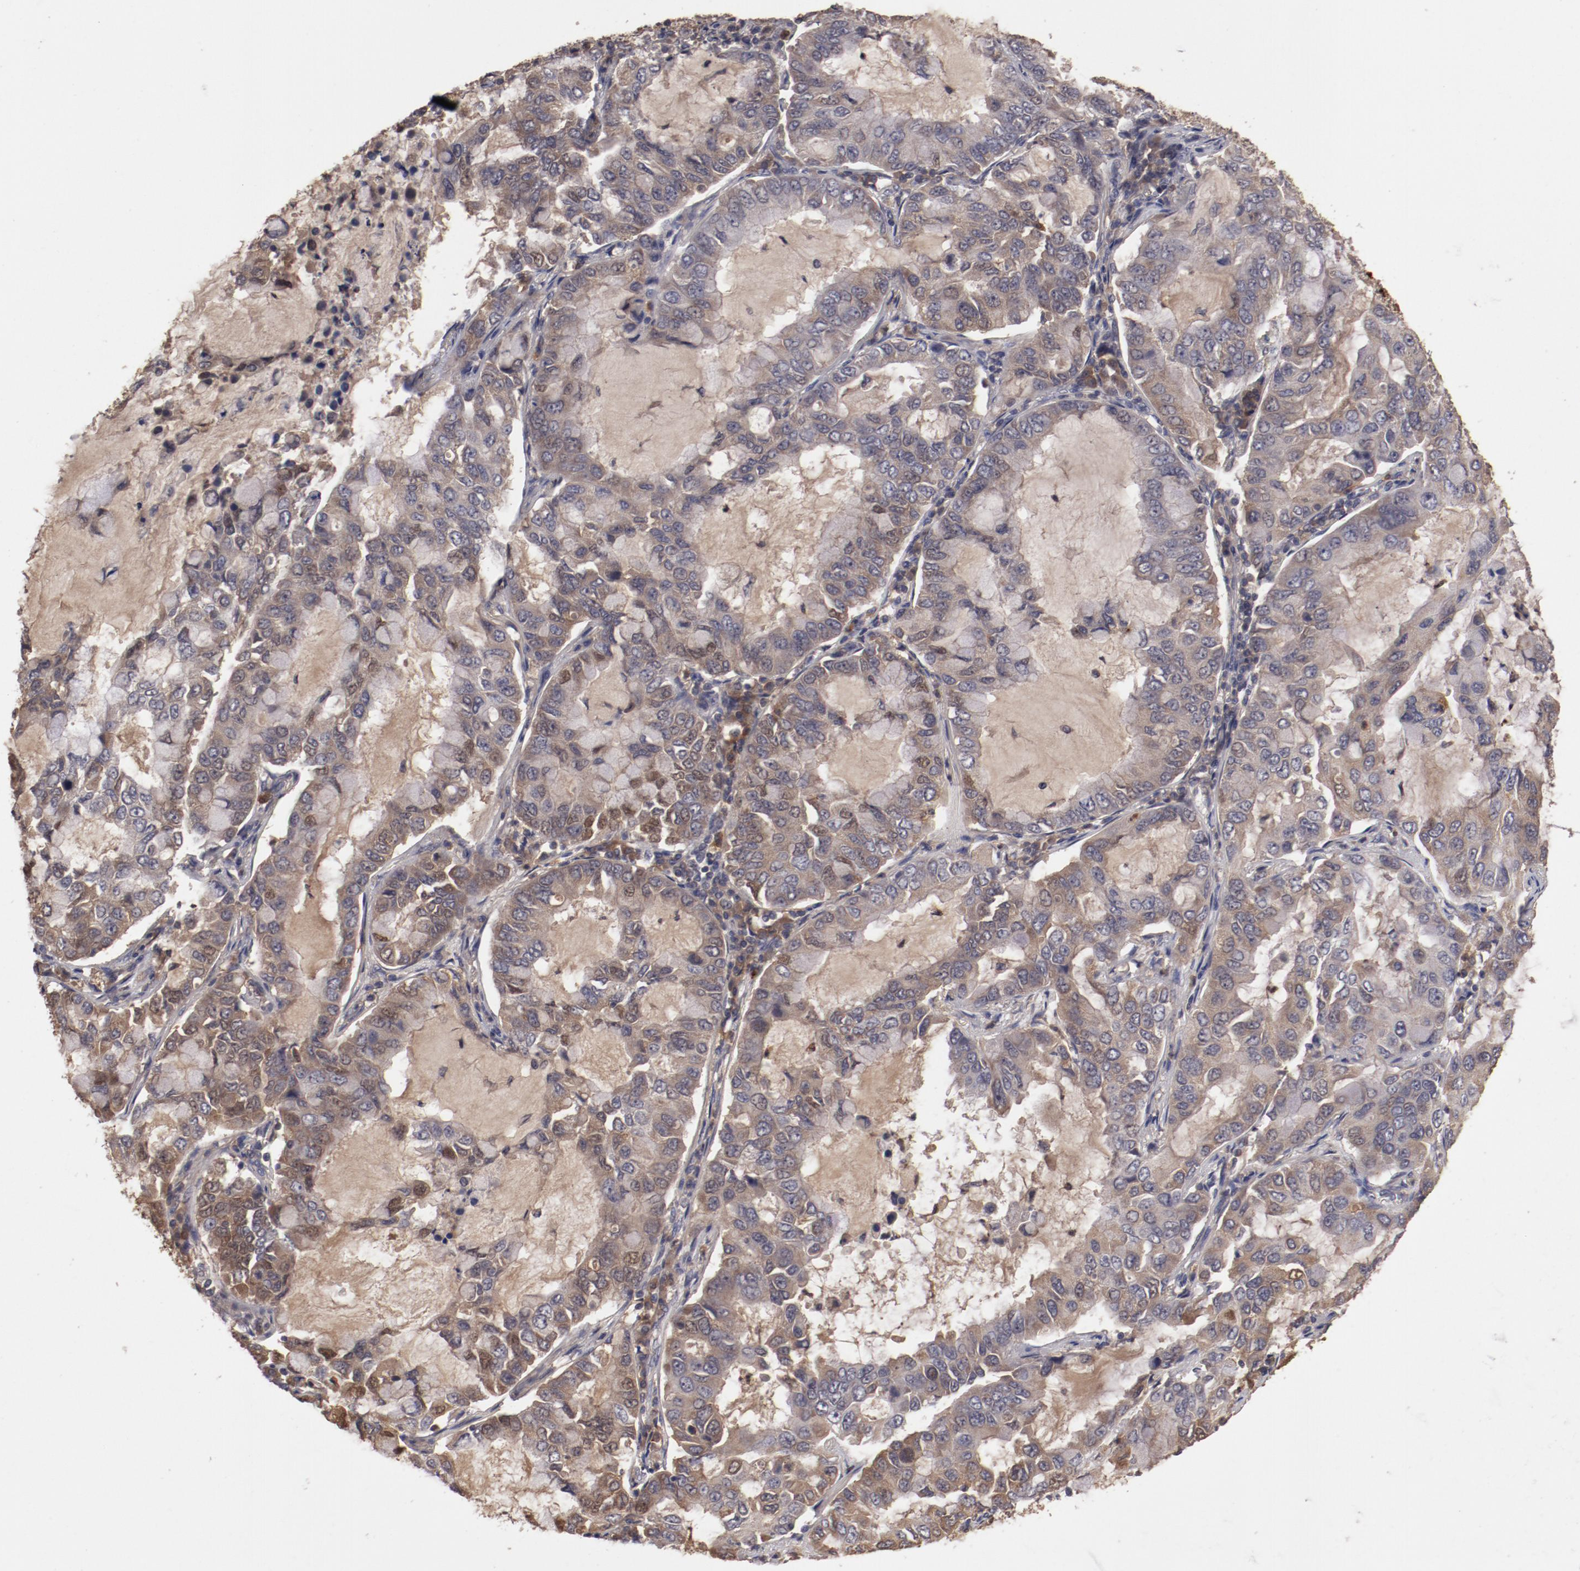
{"staining": {"intensity": "moderate", "quantity": "25%-75%", "location": "cytoplasmic/membranous"}, "tissue": "lung cancer", "cell_type": "Tumor cells", "image_type": "cancer", "snomed": [{"axis": "morphology", "description": "Adenocarcinoma, NOS"}, {"axis": "topography", "description": "Lung"}], "caption": "Moderate cytoplasmic/membranous protein positivity is seen in approximately 25%-75% of tumor cells in lung cancer (adenocarcinoma).", "gene": "CP", "patient": {"sex": "male", "age": 64}}